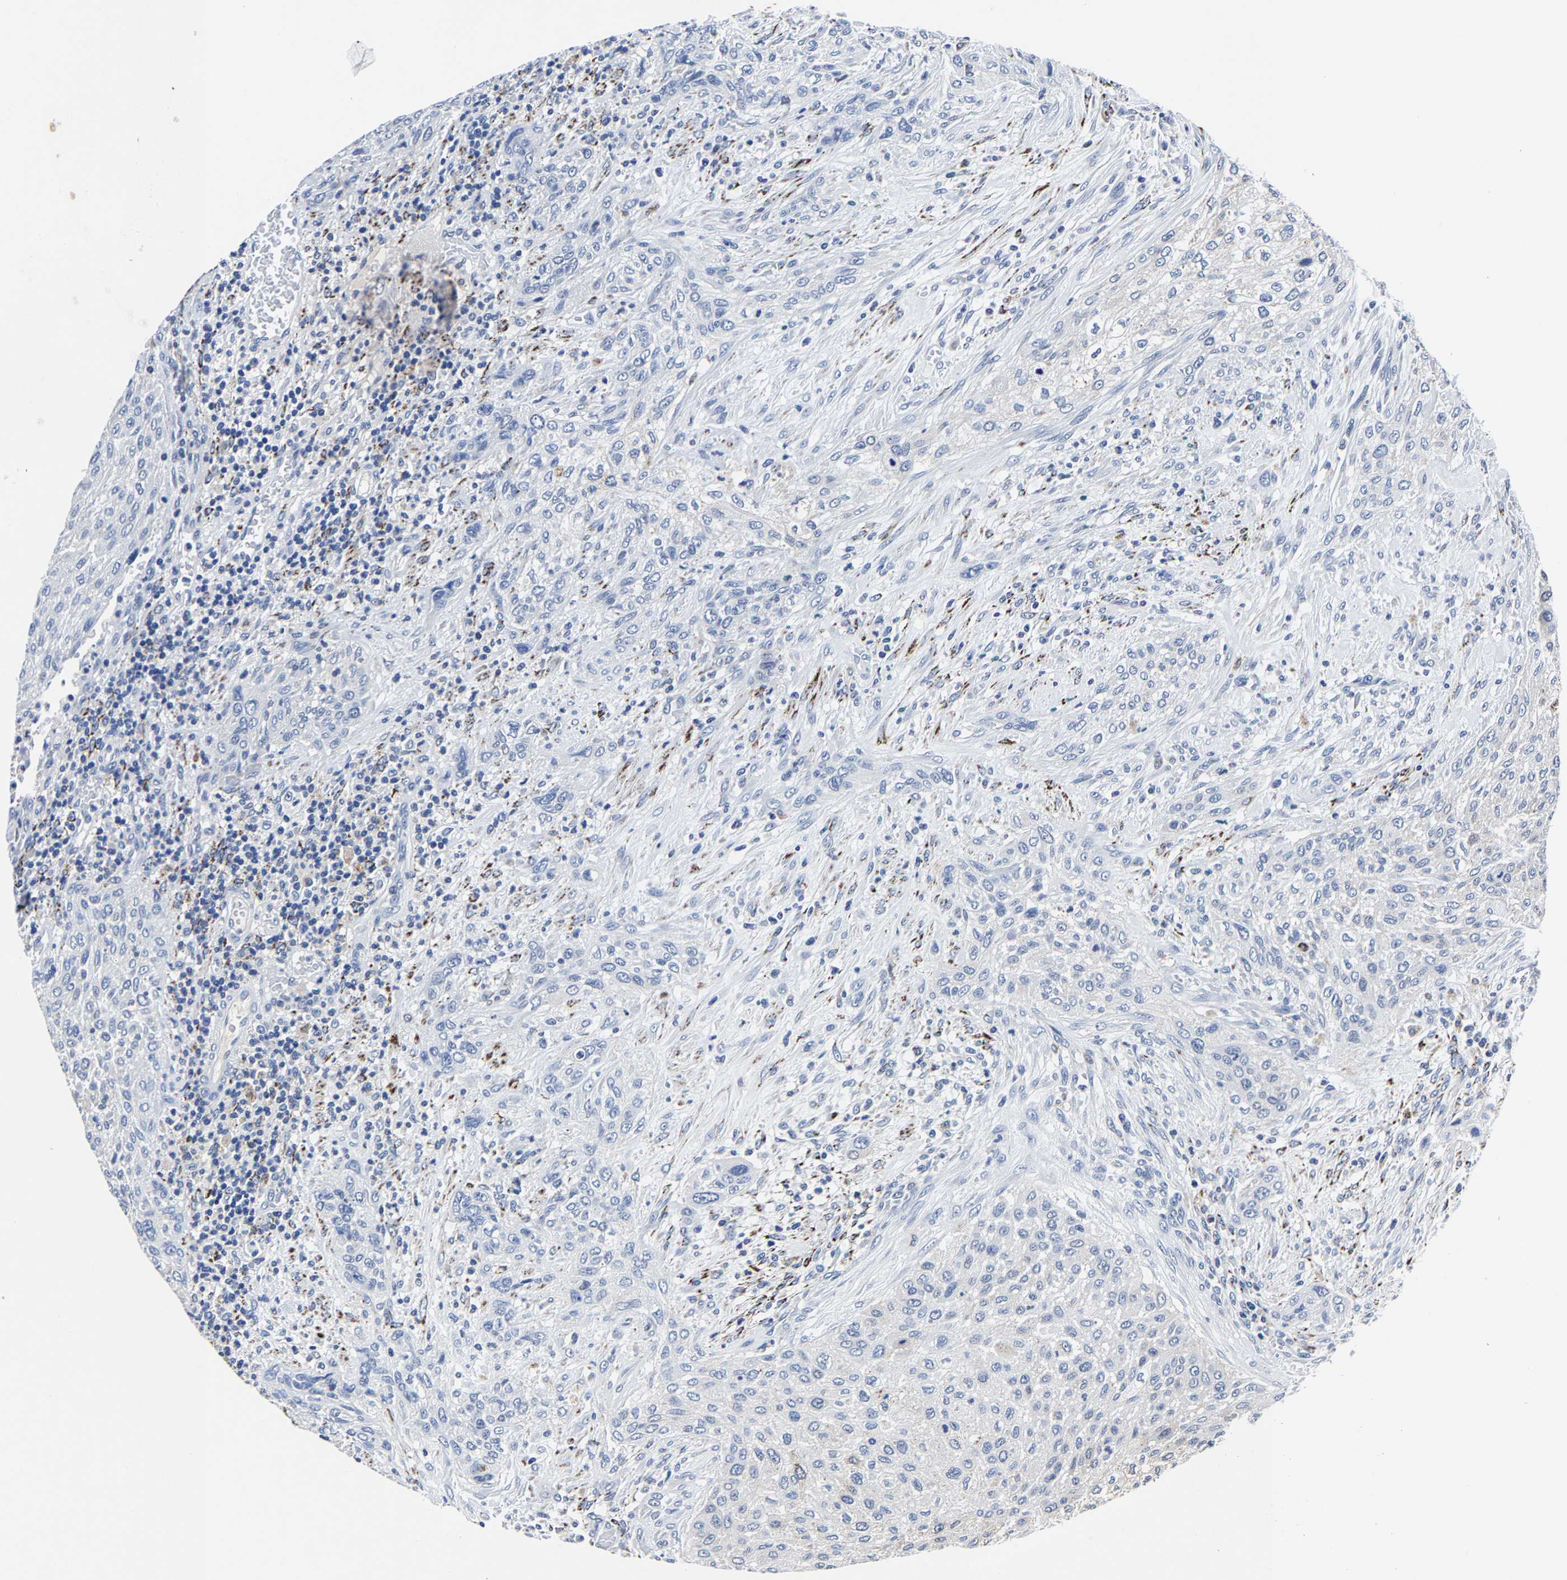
{"staining": {"intensity": "negative", "quantity": "none", "location": "none"}, "tissue": "urothelial cancer", "cell_type": "Tumor cells", "image_type": "cancer", "snomed": [{"axis": "morphology", "description": "Urothelial carcinoma, Low grade"}, {"axis": "morphology", "description": "Urothelial carcinoma, High grade"}, {"axis": "topography", "description": "Urinary bladder"}], "caption": "This is an immunohistochemistry image of human urothelial cancer. There is no positivity in tumor cells.", "gene": "PSPH", "patient": {"sex": "male", "age": 35}}